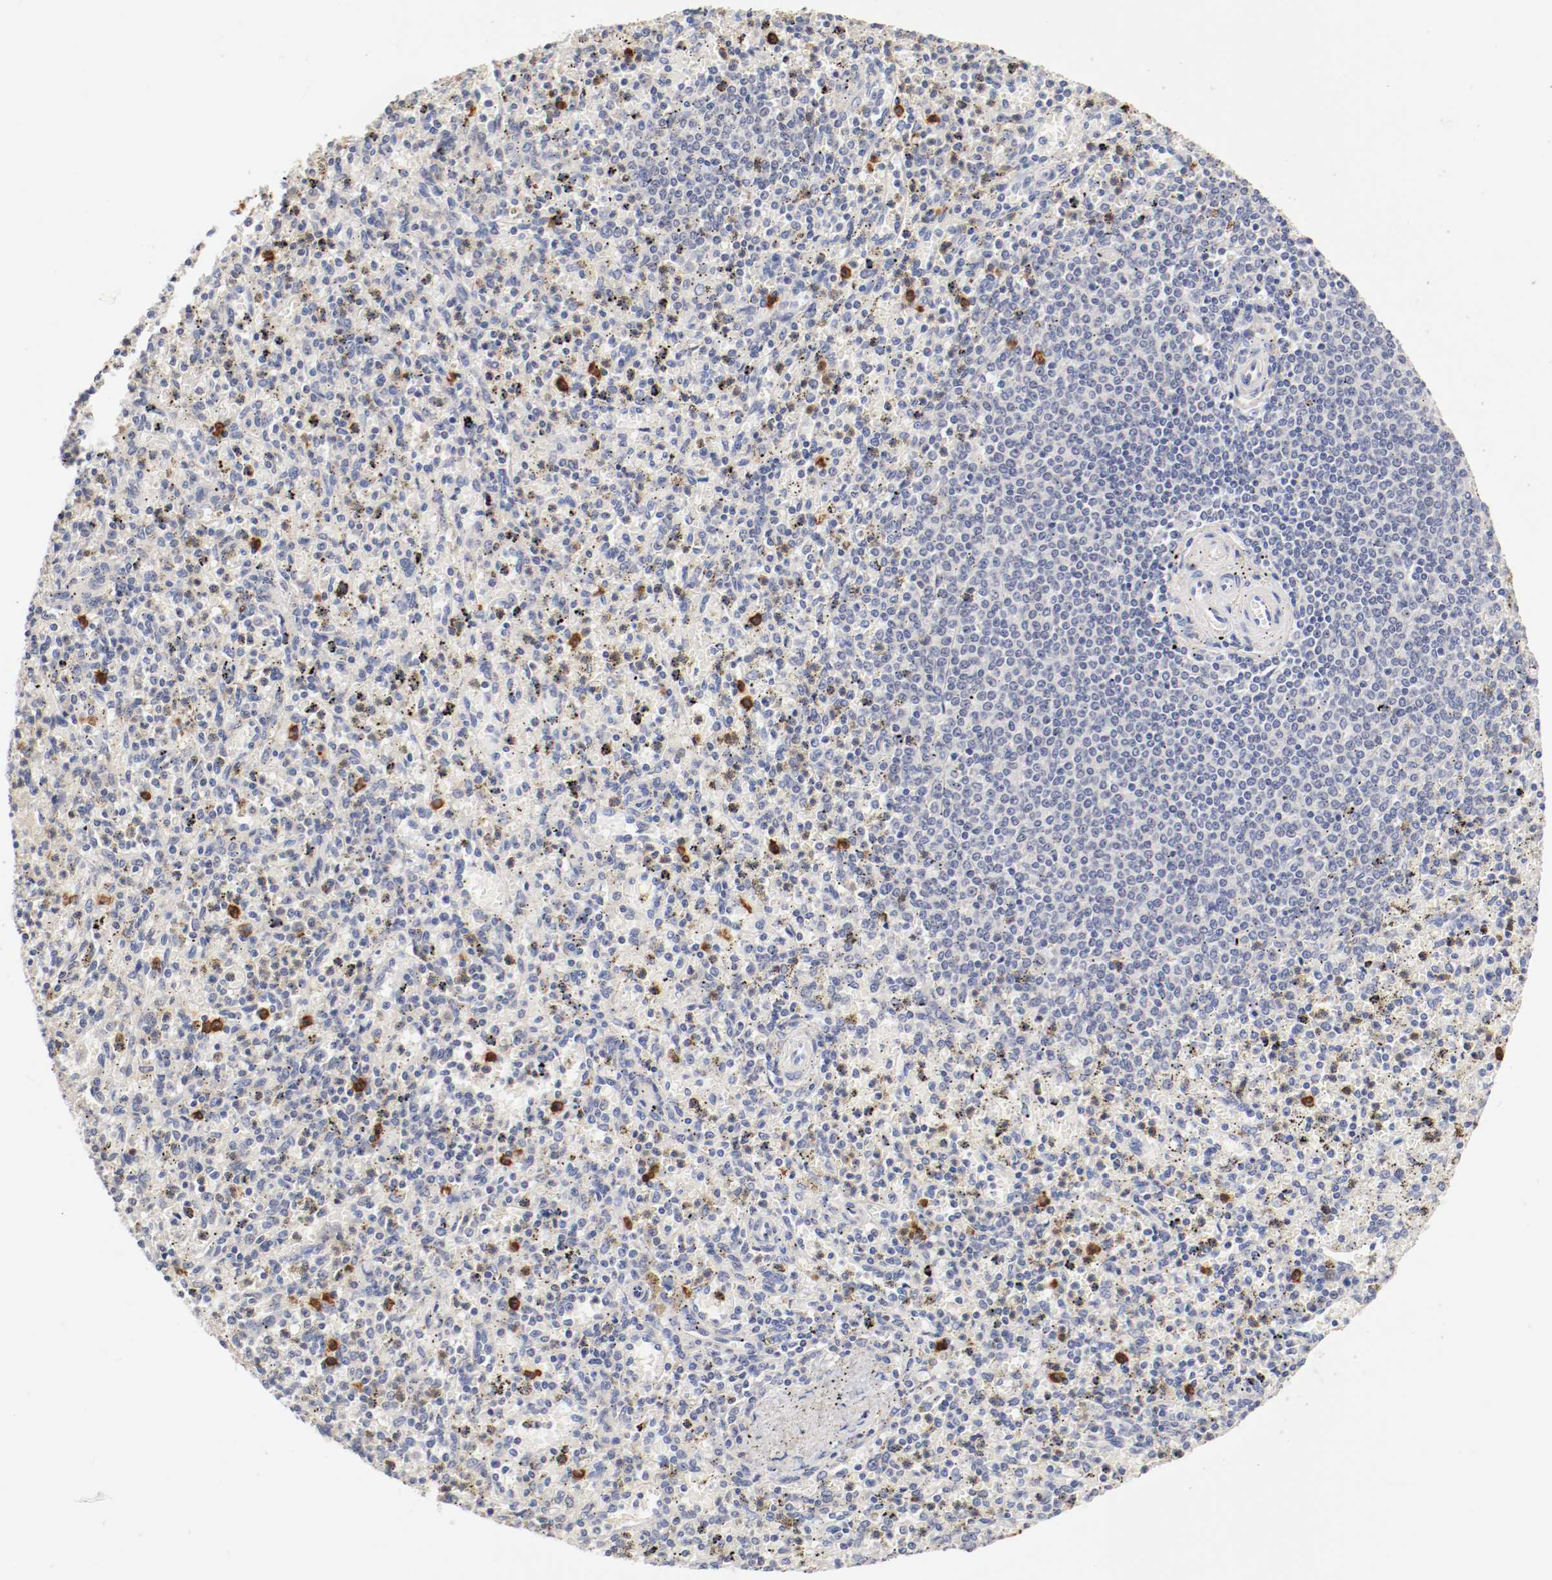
{"staining": {"intensity": "strong", "quantity": "<25%", "location": "cytoplasmic/membranous"}, "tissue": "spleen", "cell_type": "Cells in red pulp", "image_type": "normal", "snomed": [{"axis": "morphology", "description": "Normal tissue, NOS"}, {"axis": "topography", "description": "Spleen"}], "caption": "Unremarkable spleen displays strong cytoplasmic/membranous staining in approximately <25% of cells in red pulp, visualized by immunohistochemistry. Nuclei are stained in blue.", "gene": "CEBPE", "patient": {"sex": "male", "age": 72}}